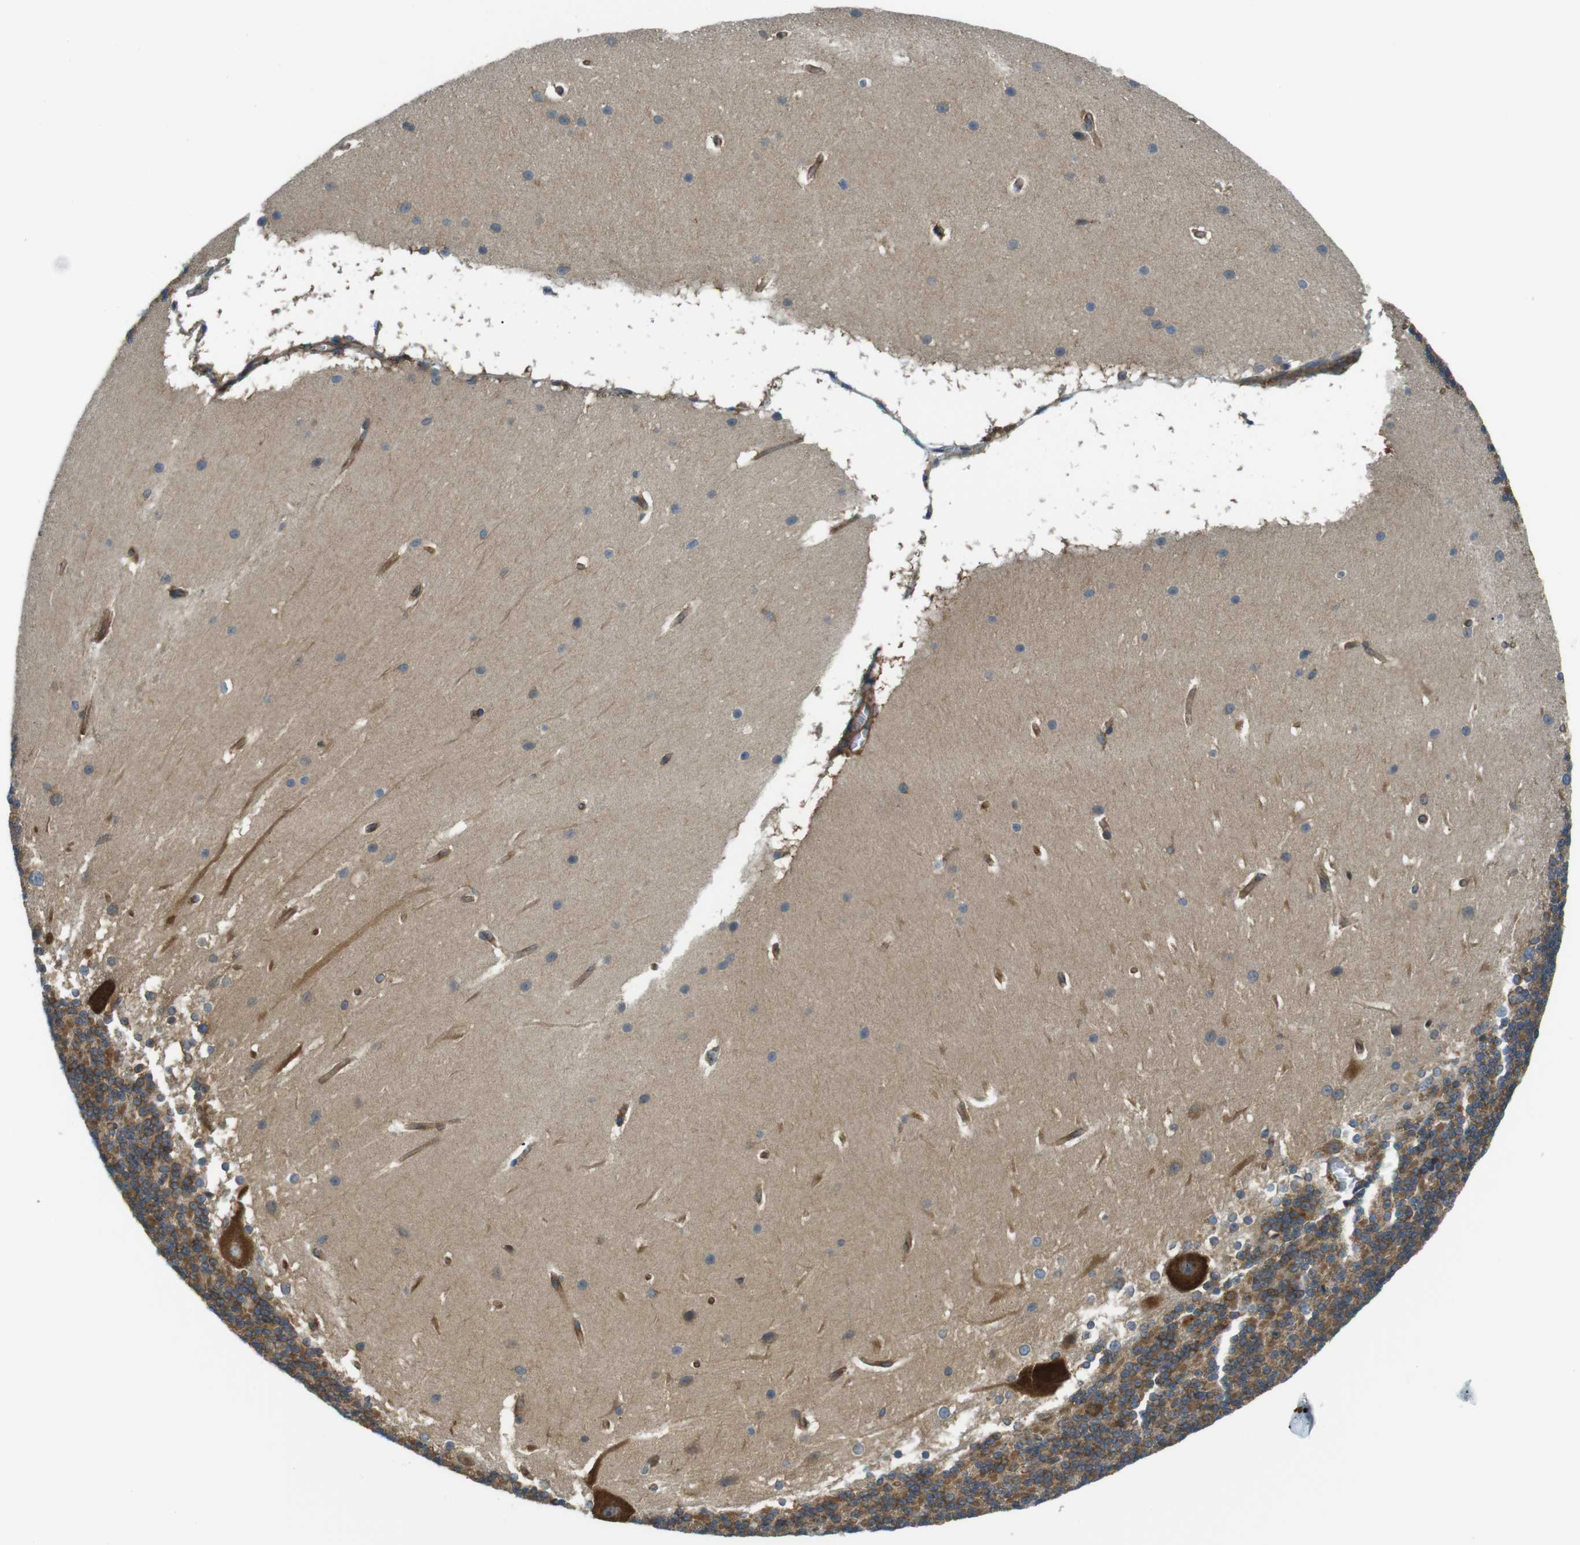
{"staining": {"intensity": "moderate", "quantity": ">75%", "location": "cytoplasmic/membranous"}, "tissue": "cerebellum", "cell_type": "Cells in granular layer", "image_type": "normal", "snomed": [{"axis": "morphology", "description": "Normal tissue, NOS"}, {"axis": "topography", "description": "Cerebellum"}], "caption": "A brown stain labels moderate cytoplasmic/membranous staining of a protein in cells in granular layer of normal human cerebellum.", "gene": "TSC1", "patient": {"sex": "female", "age": 19}}